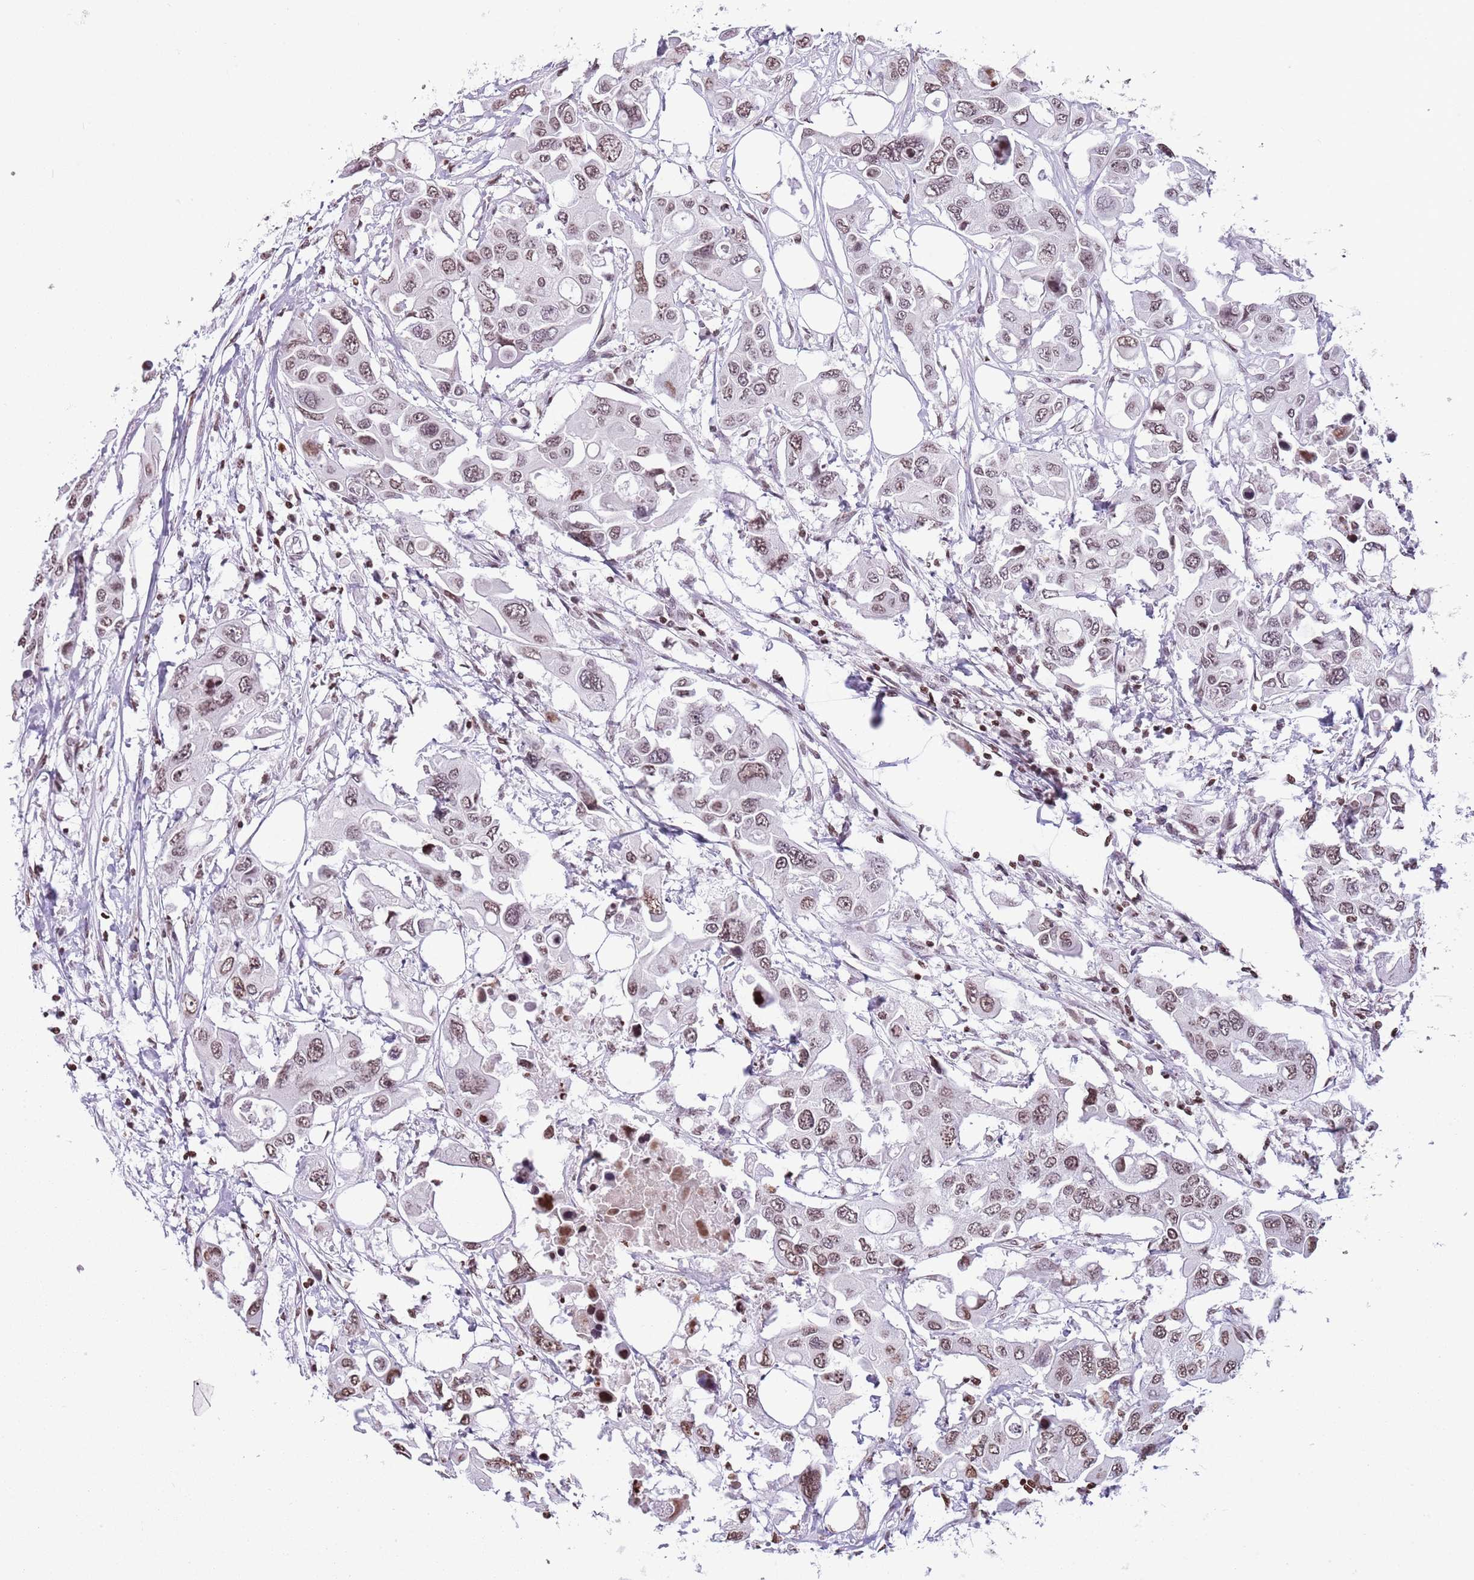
{"staining": {"intensity": "moderate", "quantity": ">75%", "location": "nuclear"}, "tissue": "colorectal cancer", "cell_type": "Tumor cells", "image_type": "cancer", "snomed": [{"axis": "morphology", "description": "Adenocarcinoma, NOS"}, {"axis": "topography", "description": "Colon"}], "caption": "The photomicrograph exhibits staining of colorectal cancer, revealing moderate nuclear protein expression (brown color) within tumor cells. (Stains: DAB in brown, nuclei in blue, Microscopy: brightfield microscopy at high magnification).", "gene": "KPNA3", "patient": {"sex": "male", "age": 77}}